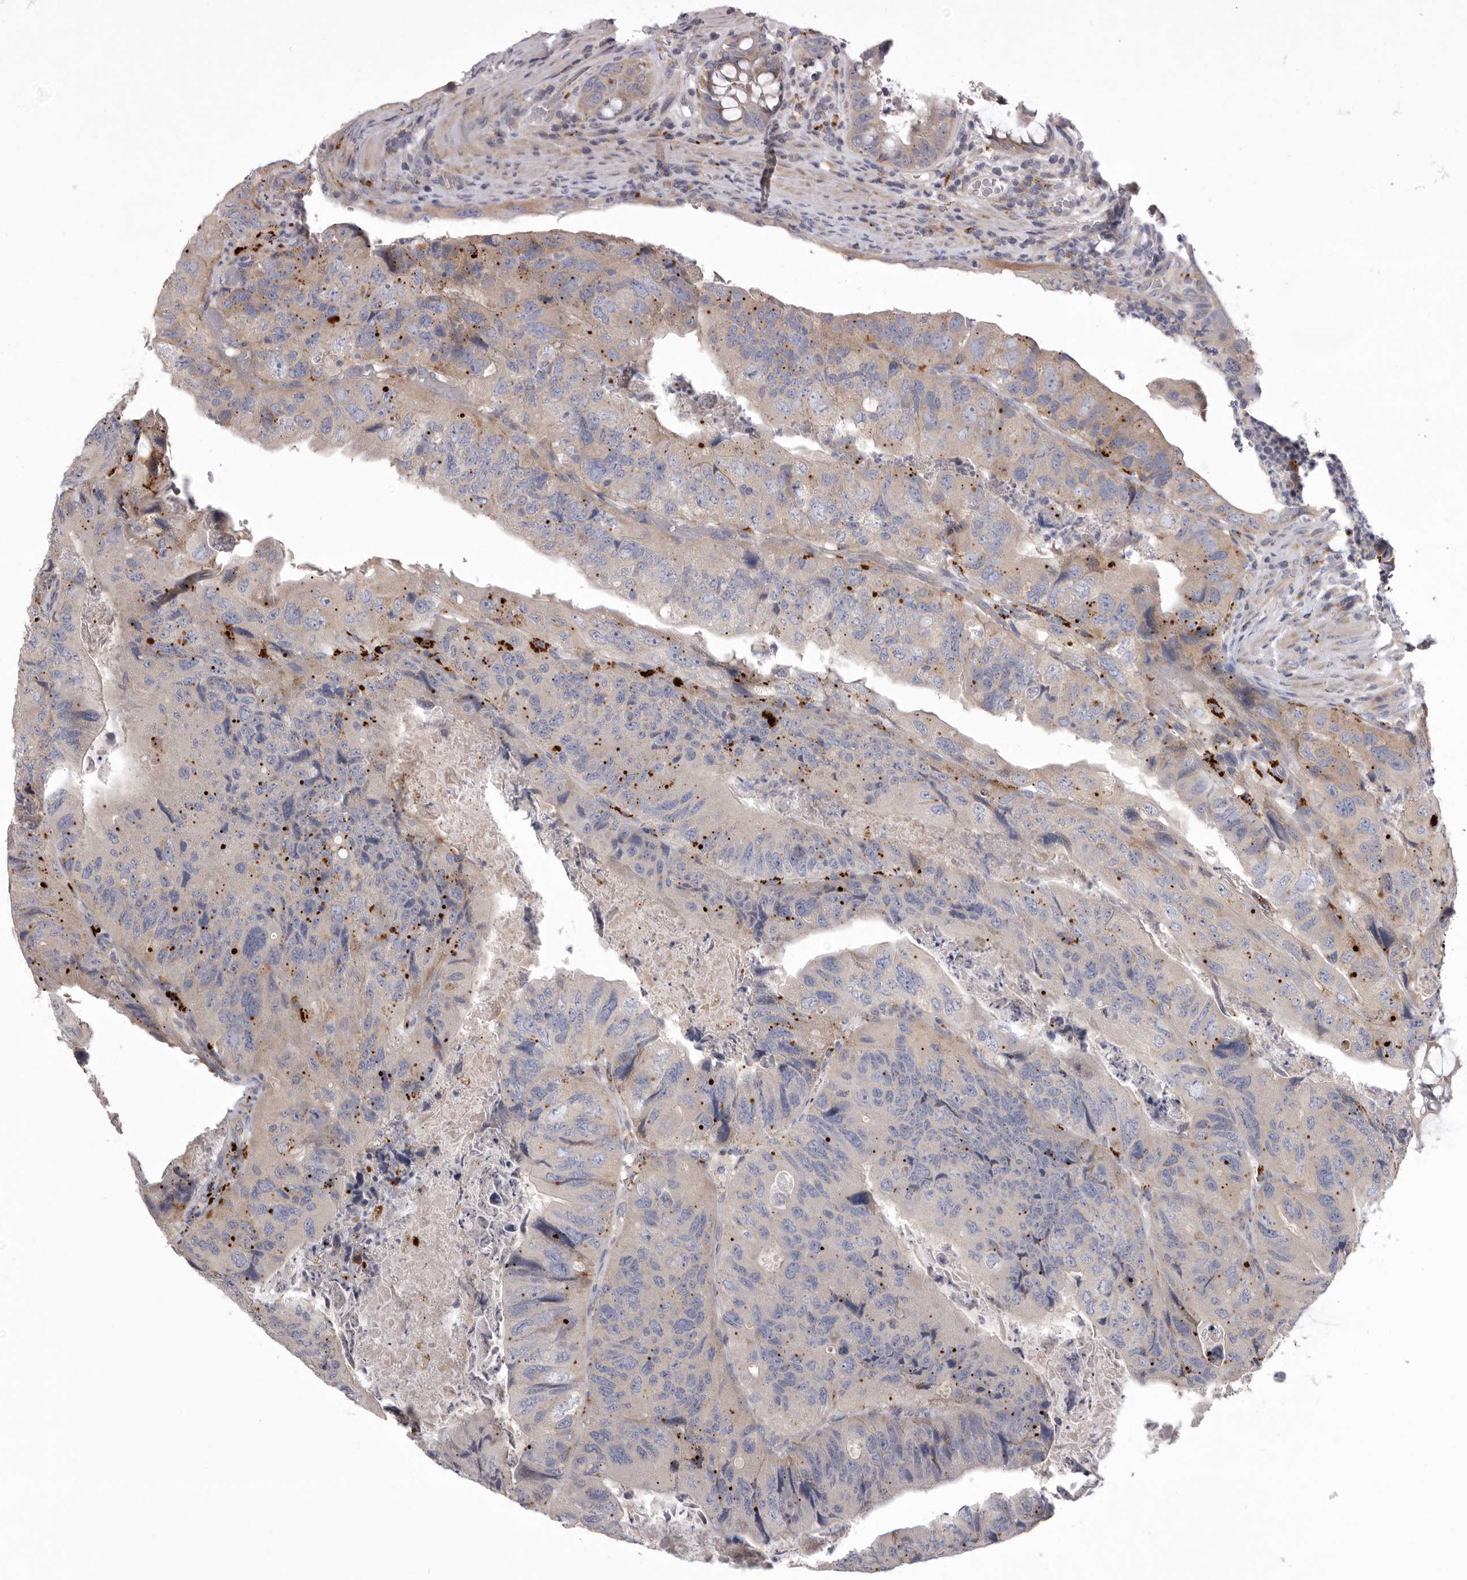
{"staining": {"intensity": "moderate", "quantity": "<25%", "location": "cytoplasmic/membranous"}, "tissue": "colorectal cancer", "cell_type": "Tumor cells", "image_type": "cancer", "snomed": [{"axis": "morphology", "description": "Adenocarcinoma, NOS"}, {"axis": "topography", "description": "Rectum"}], "caption": "The immunohistochemical stain labels moderate cytoplasmic/membranous positivity in tumor cells of colorectal cancer (adenocarcinoma) tissue.", "gene": "WDR47", "patient": {"sex": "male", "age": 63}}